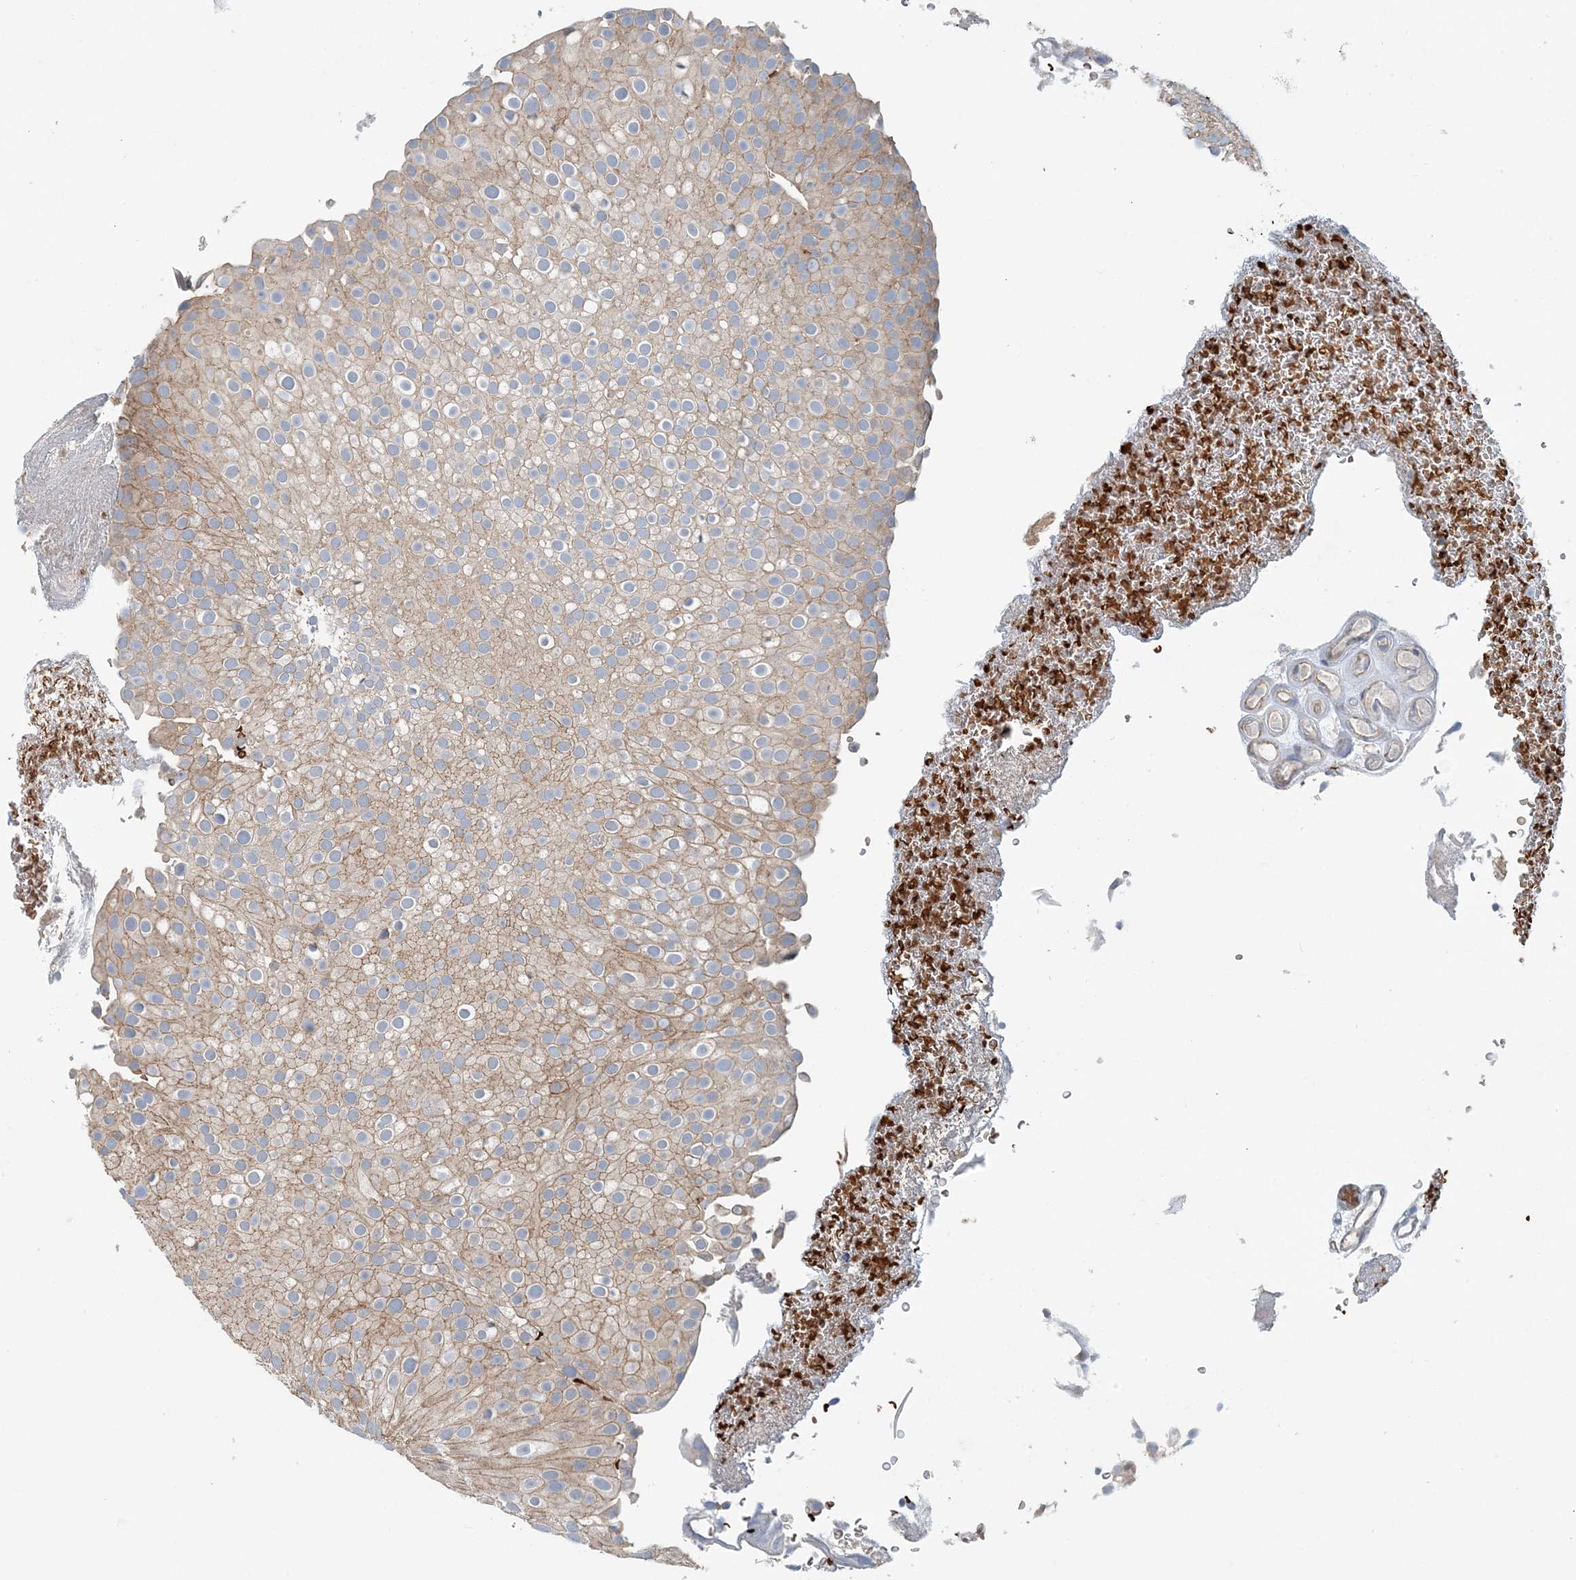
{"staining": {"intensity": "weak", "quantity": "25%-75%", "location": "cytoplasmic/membranous"}, "tissue": "urothelial cancer", "cell_type": "Tumor cells", "image_type": "cancer", "snomed": [{"axis": "morphology", "description": "Urothelial carcinoma, Low grade"}, {"axis": "topography", "description": "Urinary bladder"}], "caption": "Protein staining demonstrates weak cytoplasmic/membranous expression in approximately 25%-75% of tumor cells in urothelial carcinoma (low-grade). The staining was performed using DAB (3,3'-diaminobenzidine), with brown indicating positive protein expression. Nuclei are stained blue with hematoxylin.", "gene": "TTI1", "patient": {"sex": "male", "age": 78}}